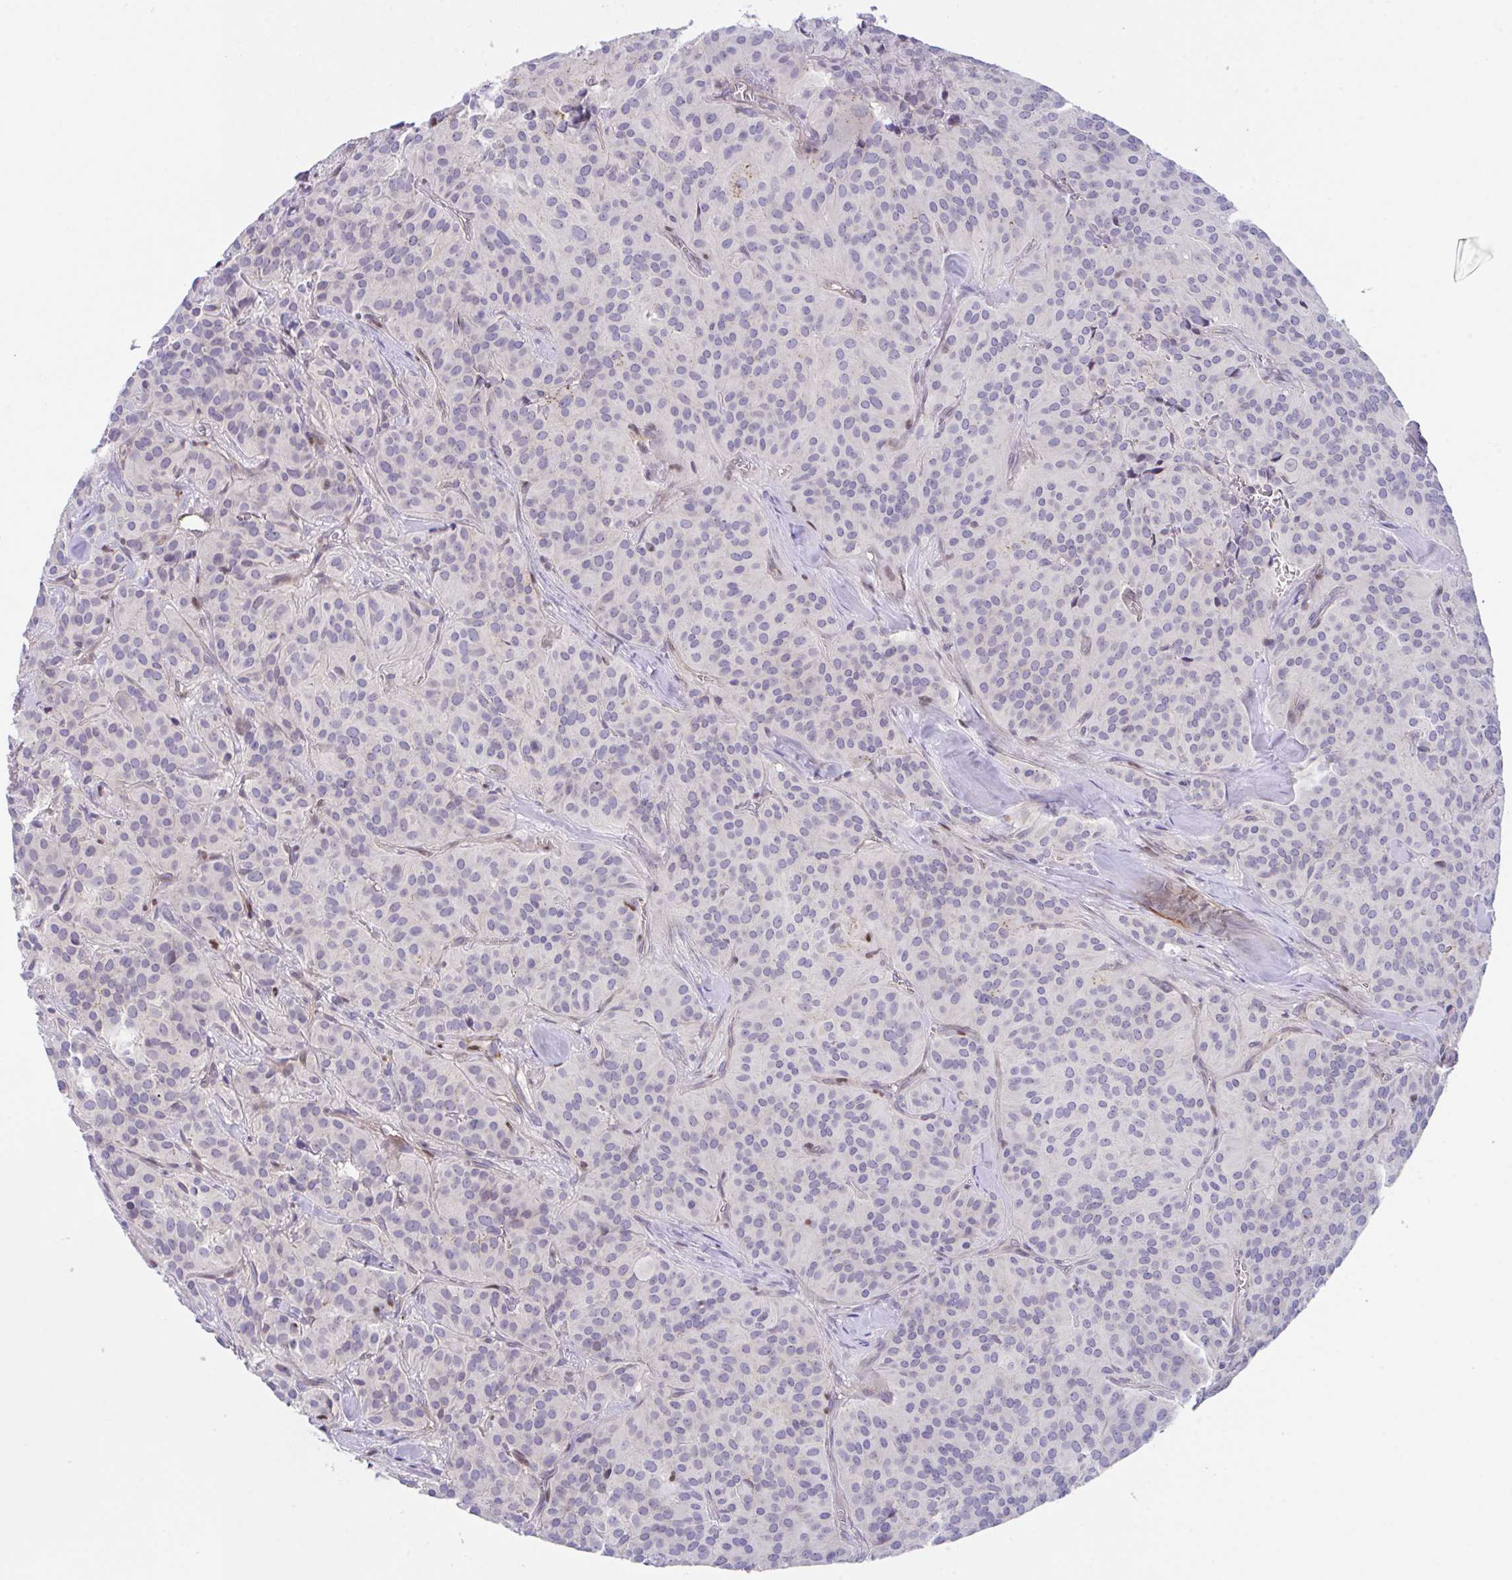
{"staining": {"intensity": "negative", "quantity": "none", "location": "none"}, "tissue": "glioma", "cell_type": "Tumor cells", "image_type": "cancer", "snomed": [{"axis": "morphology", "description": "Glioma, malignant, Low grade"}, {"axis": "topography", "description": "Brain"}], "caption": "This is a micrograph of immunohistochemistry staining of glioma, which shows no expression in tumor cells.", "gene": "ZBED3", "patient": {"sex": "male", "age": 42}}